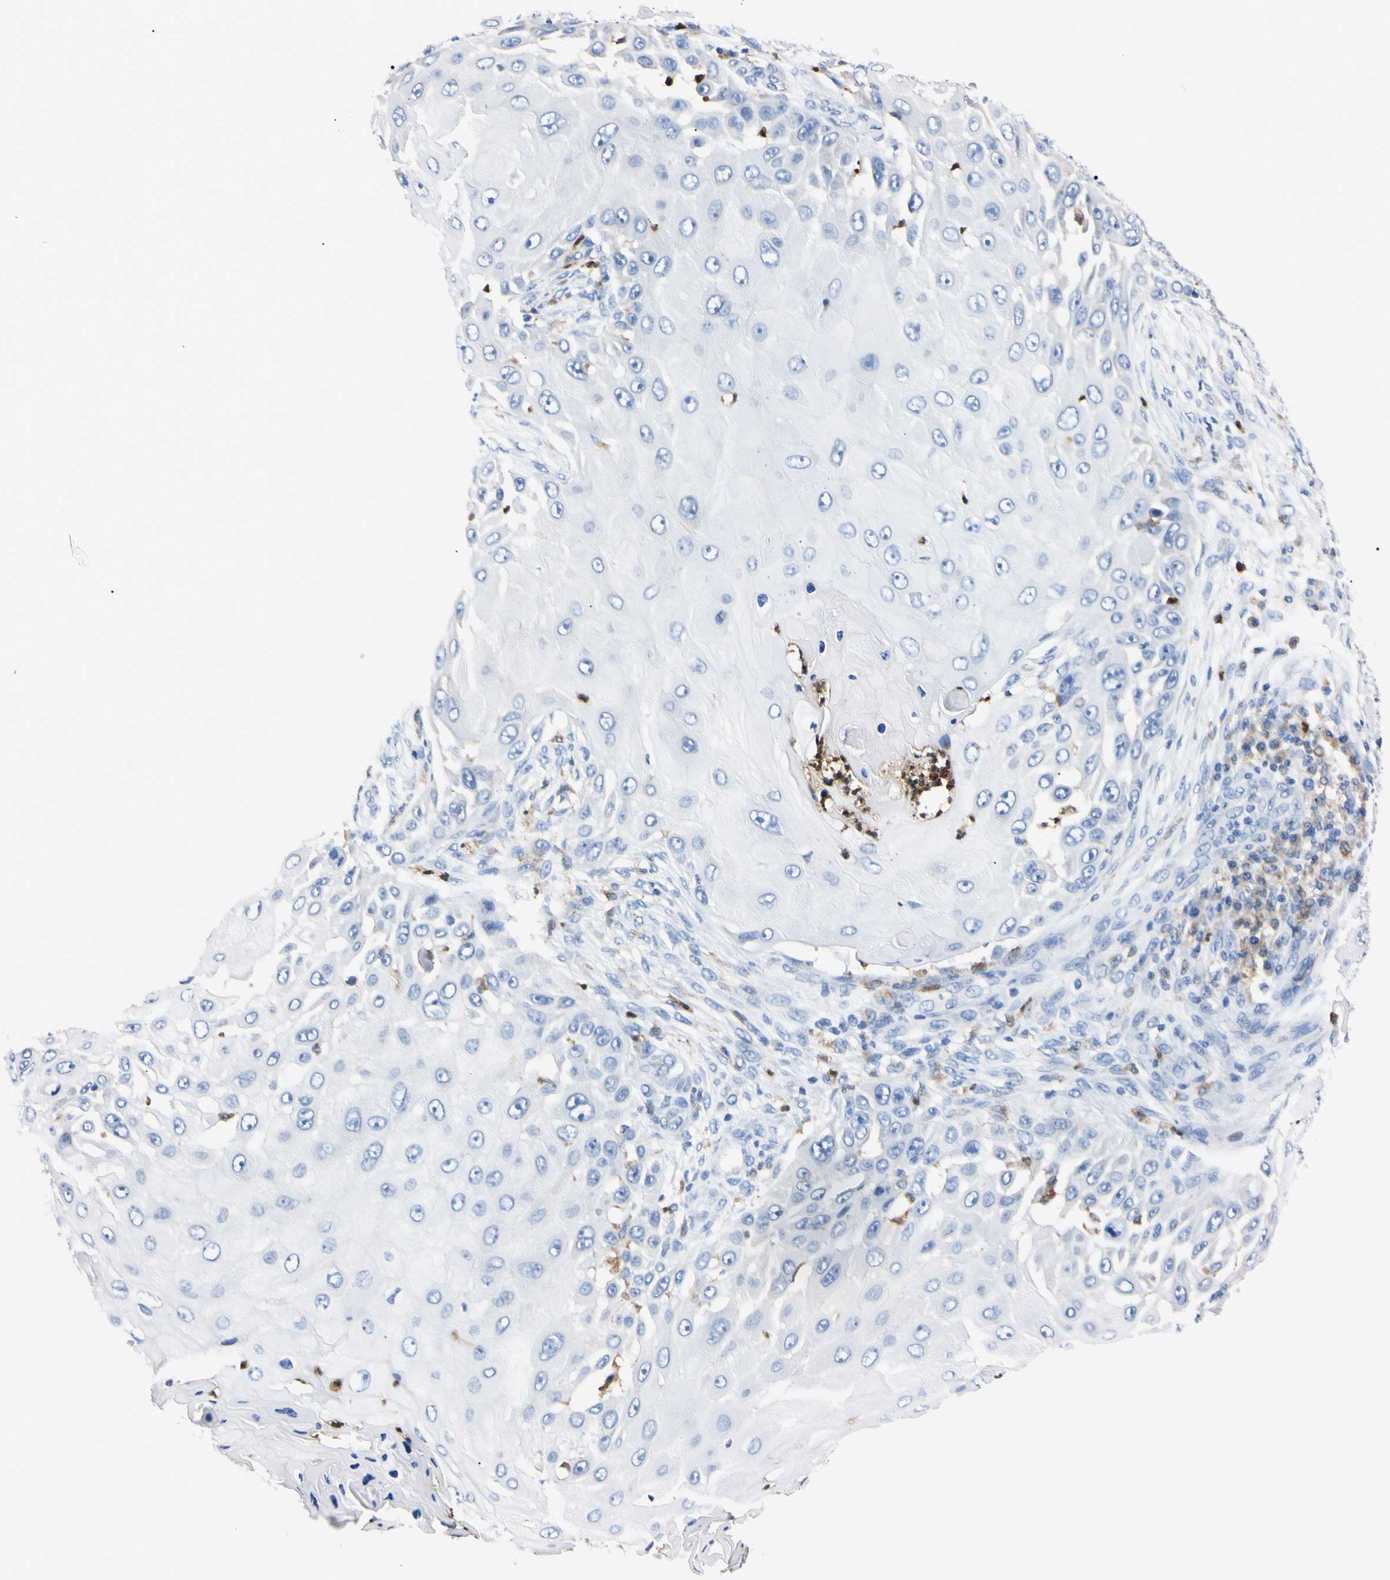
{"staining": {"intensity": "negative", "quantity": "none", "location": "none"}, "tissue": "skin cancer", "cell_type": "Tumor cells", "image_type": "cancer", "snomed": [{"axis": "morphology", "description": "Squamous cell carcinoma, NOS"}, {"axis": "topography", "description": "Skin"}], "caption": "High magnification brightfield microscopy of skin cancer (squamous cell carcinoma) stained with DAB (brown) and counterstained with hematoxylin (blue): tumor cells show no significant positivity.", "gene": "NCF4", "patient": {"sex": "female", "age": 44}}